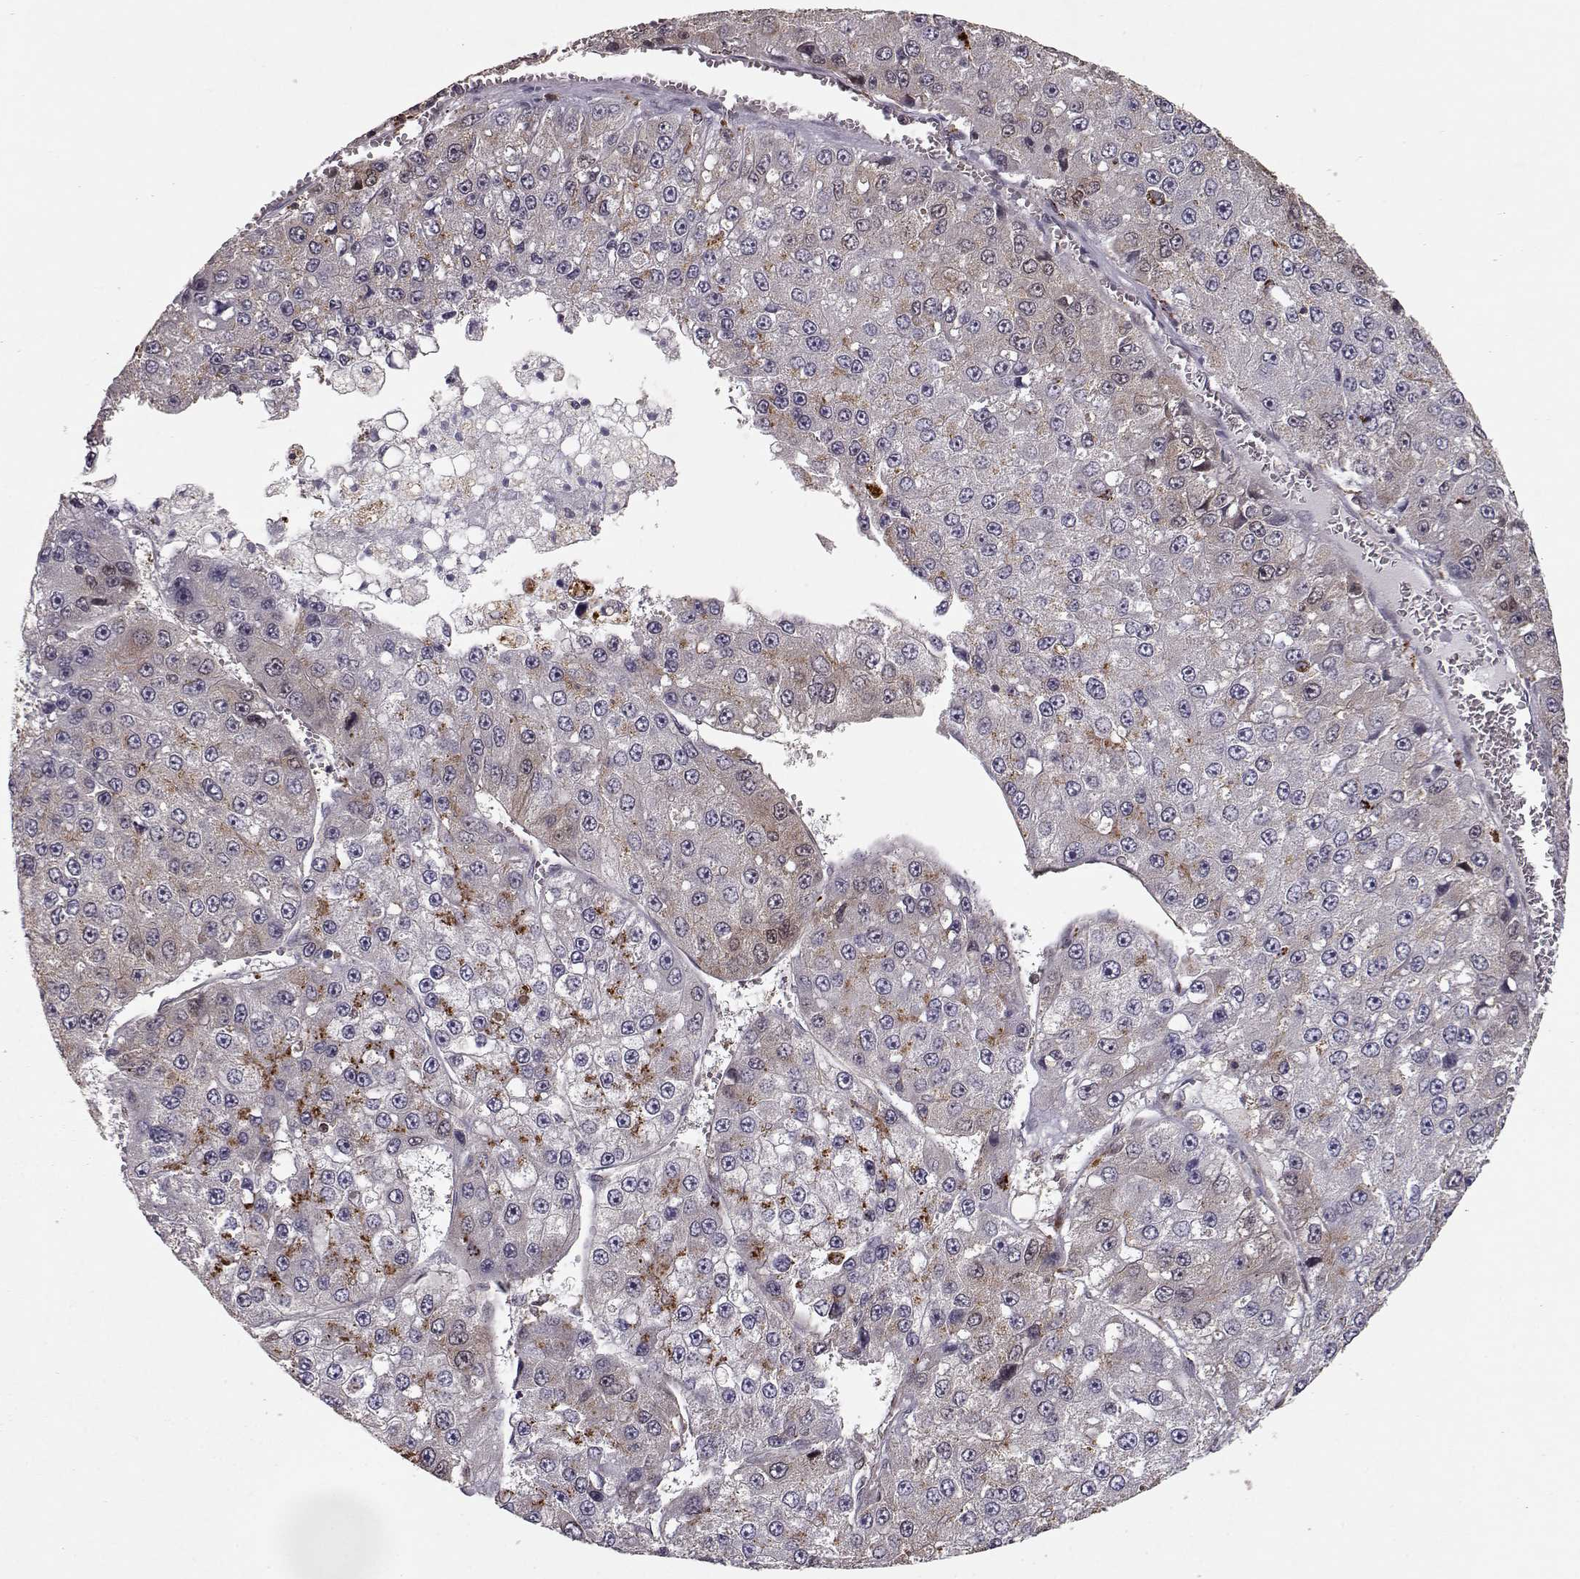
{"staining": {"intensity": "moderate", "quantity": "<25%", "location": "cytoplasmic/membranous"}, "tissue": "liver cancer", "cell_type": "Tumor cells", "image_type": "cancer", "snomed": [{"axis": "morphology", "description": "Carcinoma, Hepatocellular, NOS"}, {"axis": "topography", "description": "Liver"}], "caption": "Immunohistochemical staining of hepatocellular carcinoma (liver) exhibits low levels of moderate cytoplasmic/membranous protein expression in approximately <25% of tumor cells.", "gene": "RANBP1", "patient": {"sex": "female", "age": 73}}